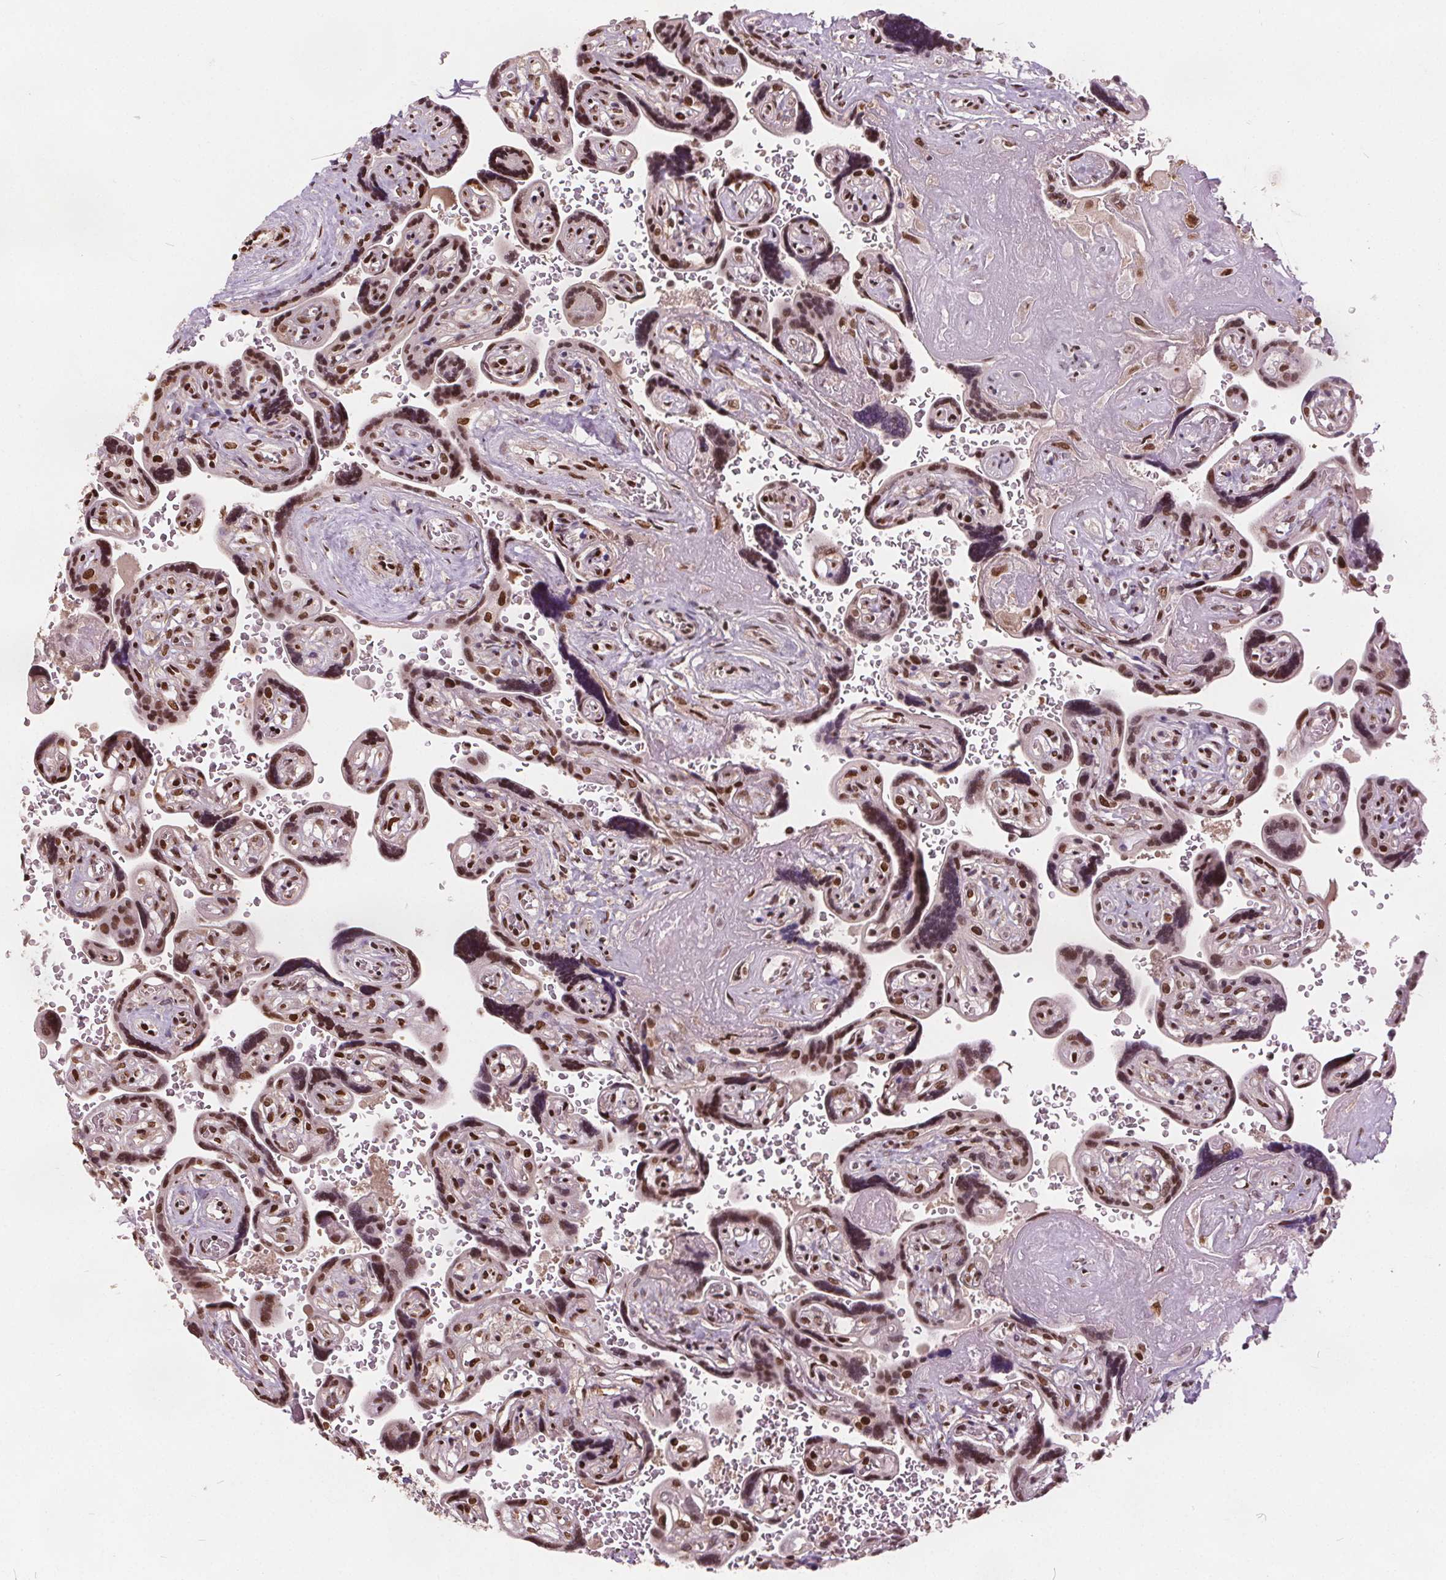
{"staining": {"intensity": "strong", "quantity": ">75%", "location": "nuclear"}, "tissue": "placenta", "cell_type": "Decidual cells", "image_type": "normal", "snomed": [{"axis": "morphology", "description": "Normal tissue, NOS"}, {"axis": "topography", "description": "Placenta"}], "caption": "Immunohistochemical staining of unremarkable human placenta displays strong nuclear protein expression in approximately >75% of decidual cells.", "gene": "ISLR2", "patient": {"sex": "female", "age": 32}}